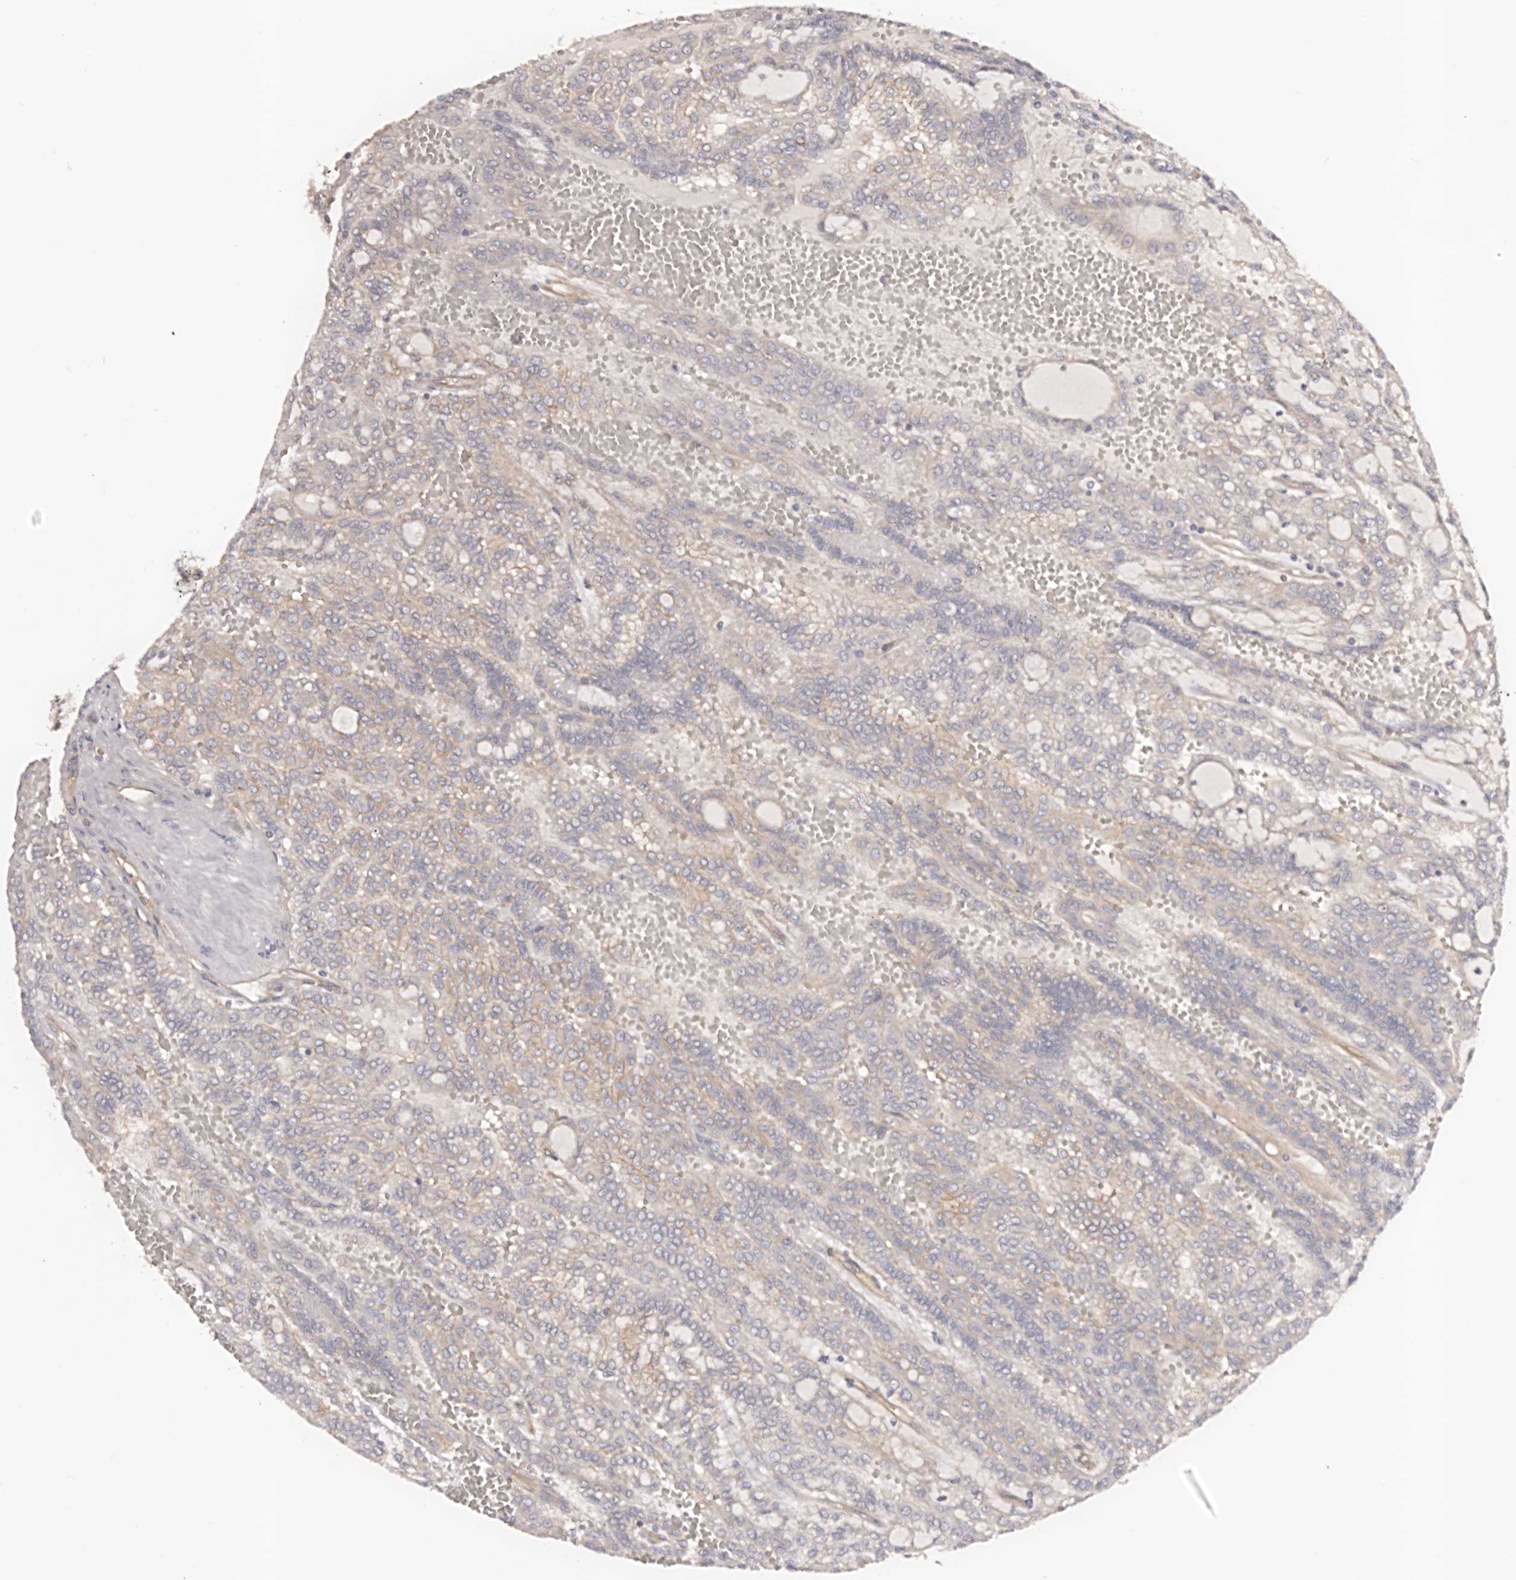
{"staining": {"intensity": "negative", "quantity": "none", "location": "none"}, "tissue": "renal cancer", "cell_type": "Tumor cells", "image_type": "cancer", "snomed": [{"axis": "morphology", "description": "Adenocarcinoma, NOS"}, {"axis": "topography", "description": "Kidney"}], "caption": "Renal cancer (adenocarcinoma) stained for a protein using immunohistochemistry shows no staining tumor cells.", "gene": "DMRT2", "patient": {"sex": "male", "age": 63}}